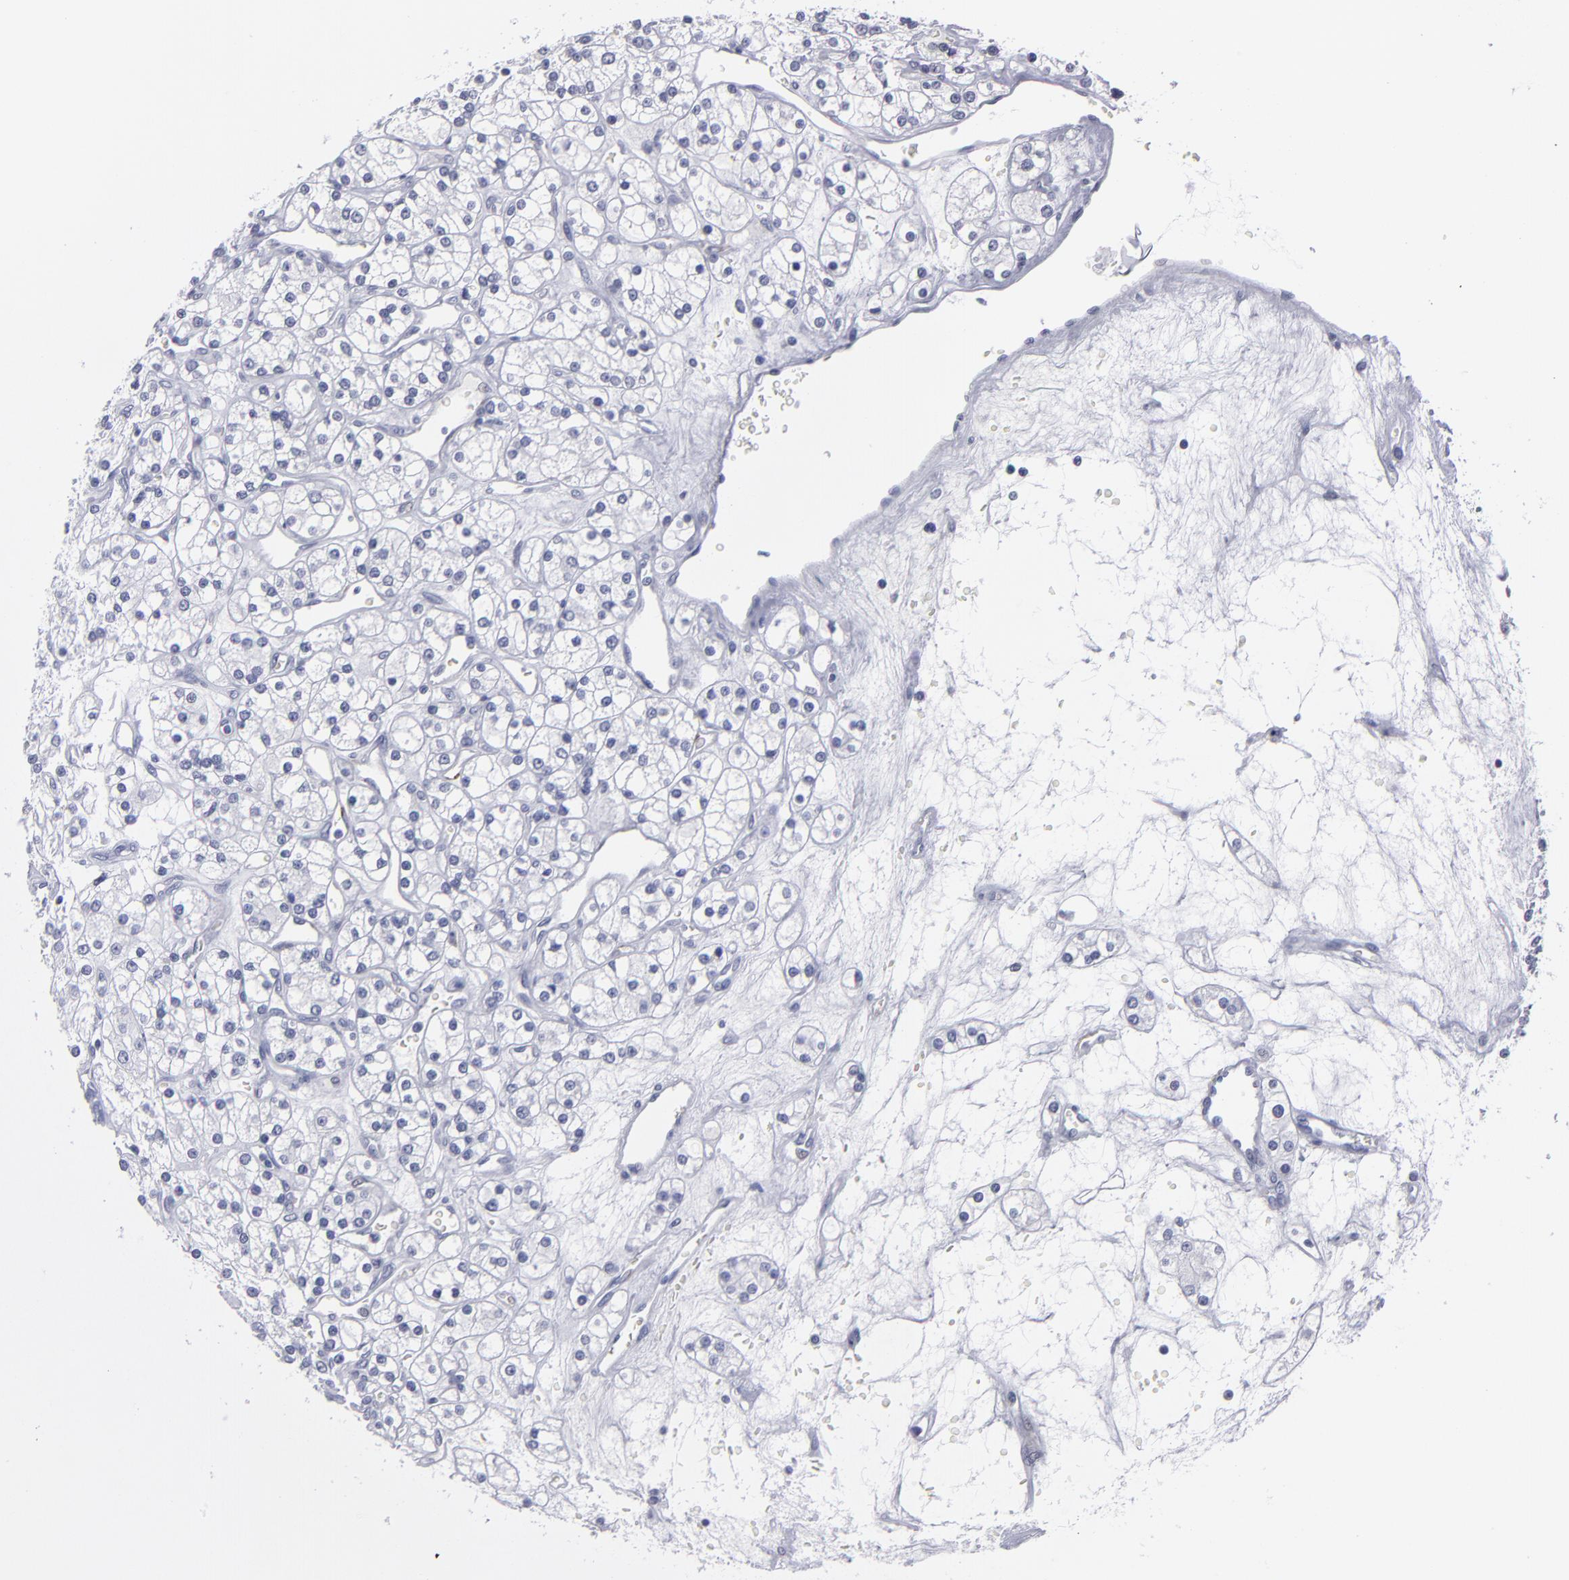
{"staining": {"intensity": "negative", "quantity": "none", "location": "none"}, "tissue": "renal cancer", "cell_type": "Tumor cells", "image_type": "cancer", "snomed": [{"axis": "morphology", "description": "Adenocarcinoma, NOS"}, {"axis": "topography", "description": "Kidney"}], "caption": "Immunohistochemical staining of human adenocarcinoma (renal) shows no significant positivity in tumor cells.", "gene": "CADM3", "patient": {"sex": "female", "age": 62}}